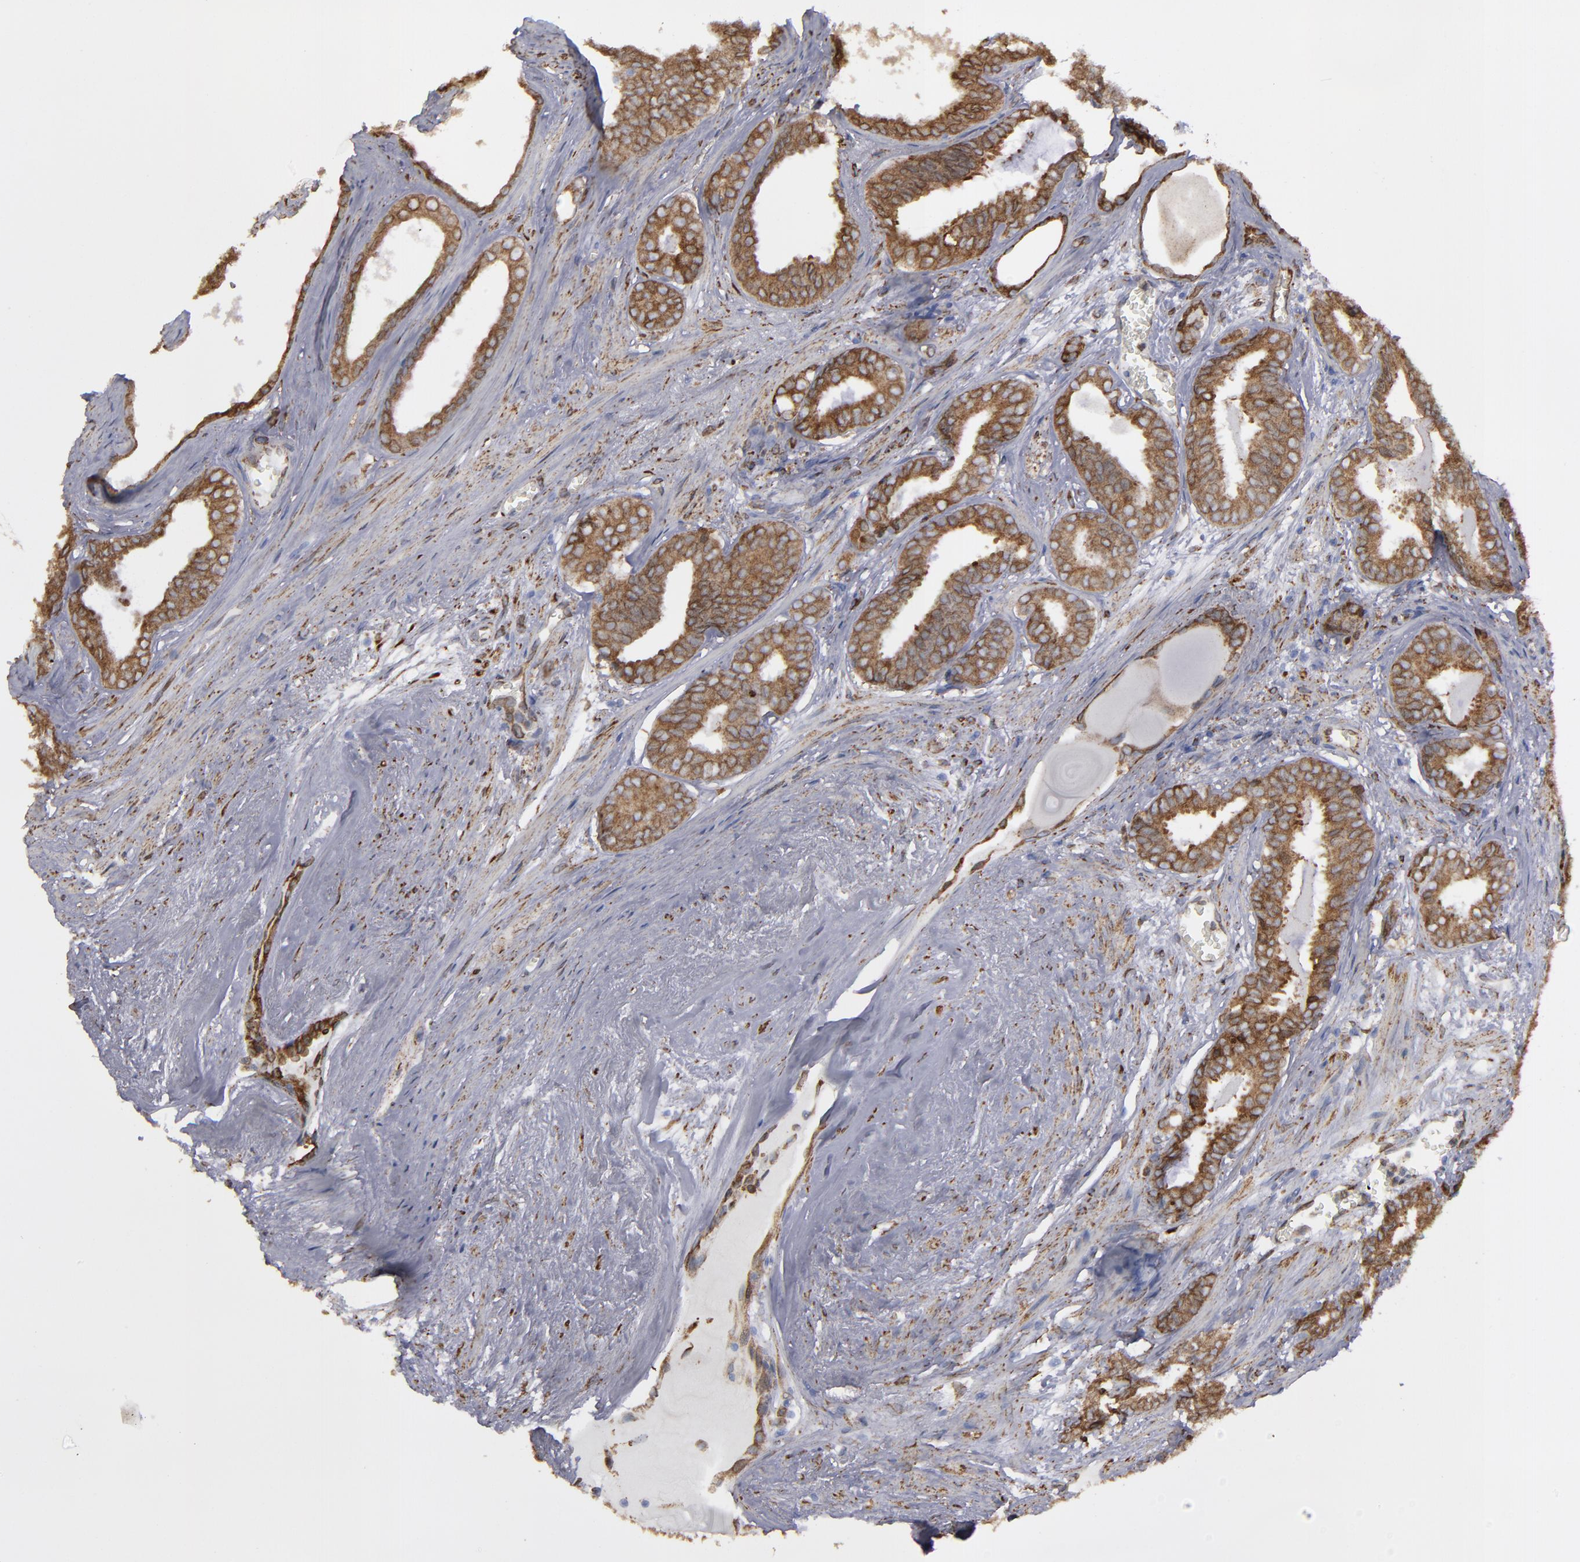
{"staining": {"intensity": "moderate", "quantity": ">75%", "location": "cytoplasmic/membranous"}, "tissue": "prostate cancer", "cell_type": "Tumor cells", "image_type": "cancer", "snomed": [{"axis": "morphology", "description": "Adenocarcinoma, Medium grade"}, {"axis": "topography", "description": "Prostate"}], "caption": "Prostate cancer stained with immunohistochemistry reveals moderate cytoplasmic/membranous expression in approximately >75% of tumor cells.", "gene": "ERLIN2", "patient": {"sex": "male", "age": 79}}